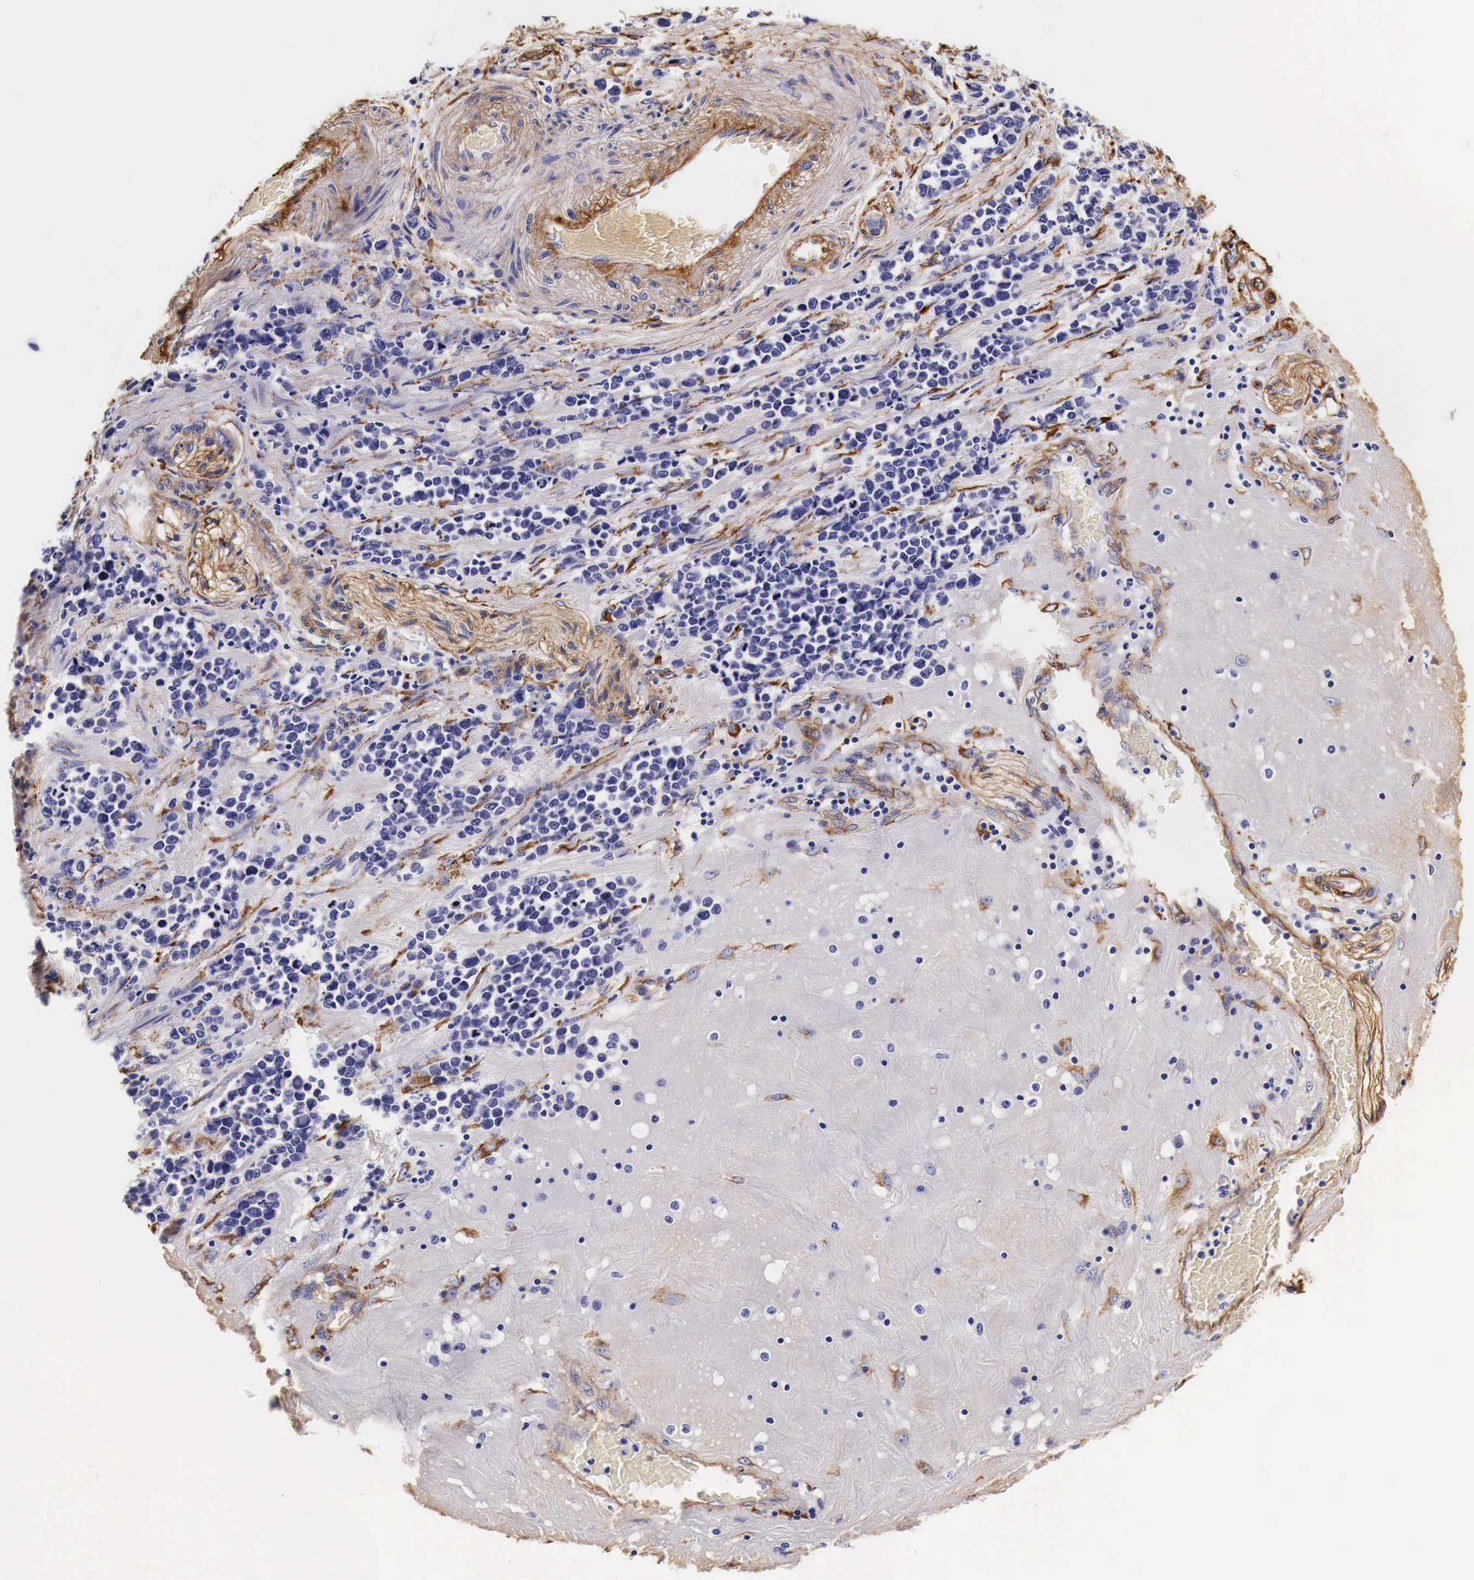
{"staining": {"intensity": "weak", "quantity": "<25%", "location": "cytoplasmic/membranous"}, "tissue": "stomach cancer", "cell_type": "Tumor cells", "image_type": "cancer", "snomed": [{"axis": "morphology", "description": "Adenocarcinoma, NOS"}, {"axis": "topography", "description": "Stomach, upper"}], "caption": "An immunohistochemistry histopathology image of stomach adenocarcinoma is shown. There is no staining in tumor cells of stomach adenocarcinoma. Brightfield microscopy of immunohistochemistry stained with DAB (3,3'-diaminobenzidine) (brown) and hematoxylin (blue), captured at high magnification.", "gene": "LAMB2", "patient": {"sex": "male", "age": 71}}